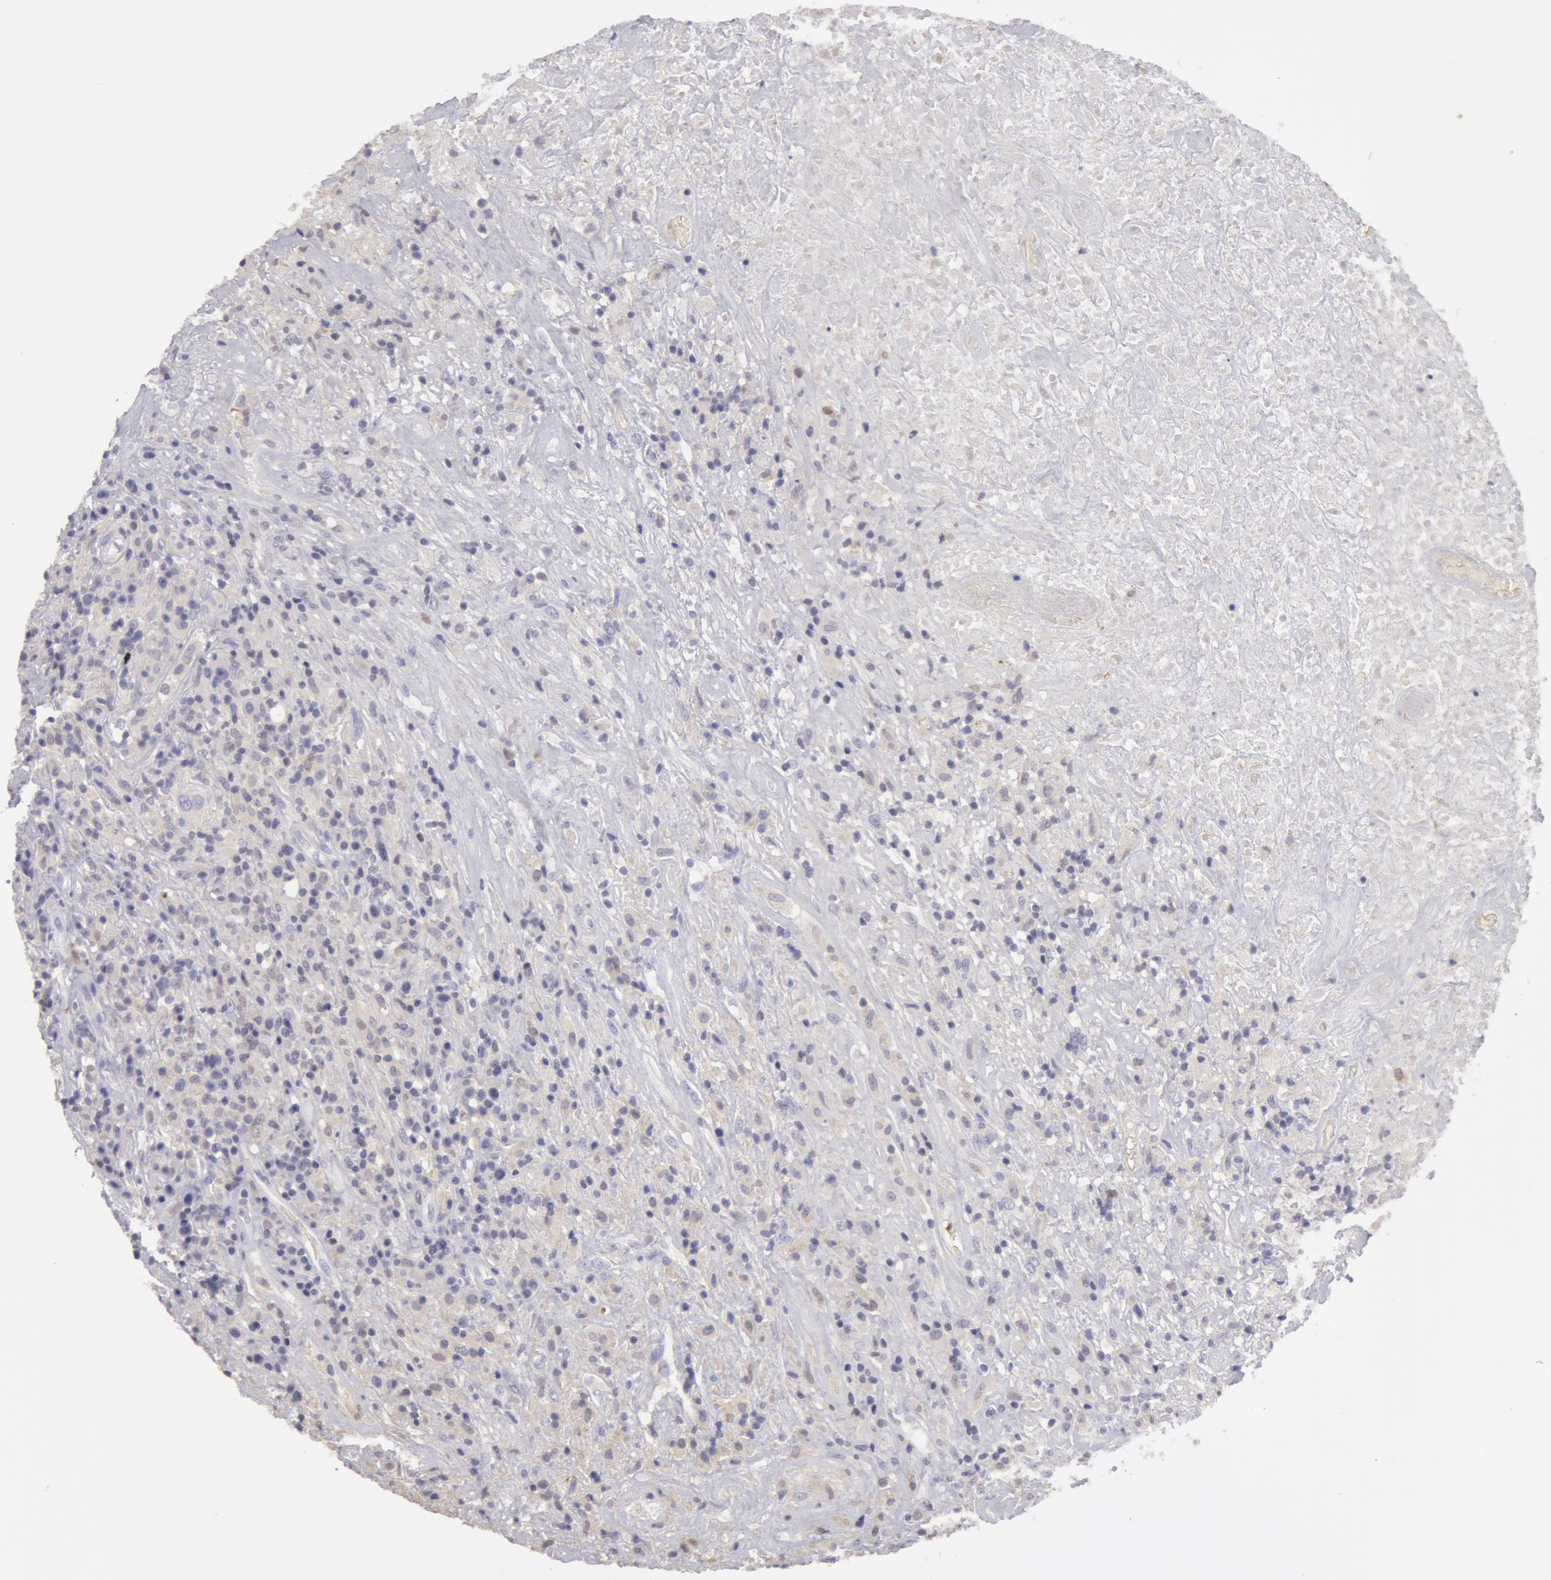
{"staining": {"intensity": "negative", "quantity": "none", "location": "none"}, "tissue": "lymphoma", "cell_type": "Tumor cells", "image_type": "cancer", "snomed": [{"axis": "morphology", "description": "Hodgkin's disease, NOS"}, {"axis": "topography", "description": "Lymph node"}], "caption": "There is no significant staining in tumor cells of Hodgkin's disease. The staining is performed using DAB brown chromogen with nuclei counter-stained in using hematoxylin.", "gene": "CAT", "patient": {"sex": "male", "age": 46}}